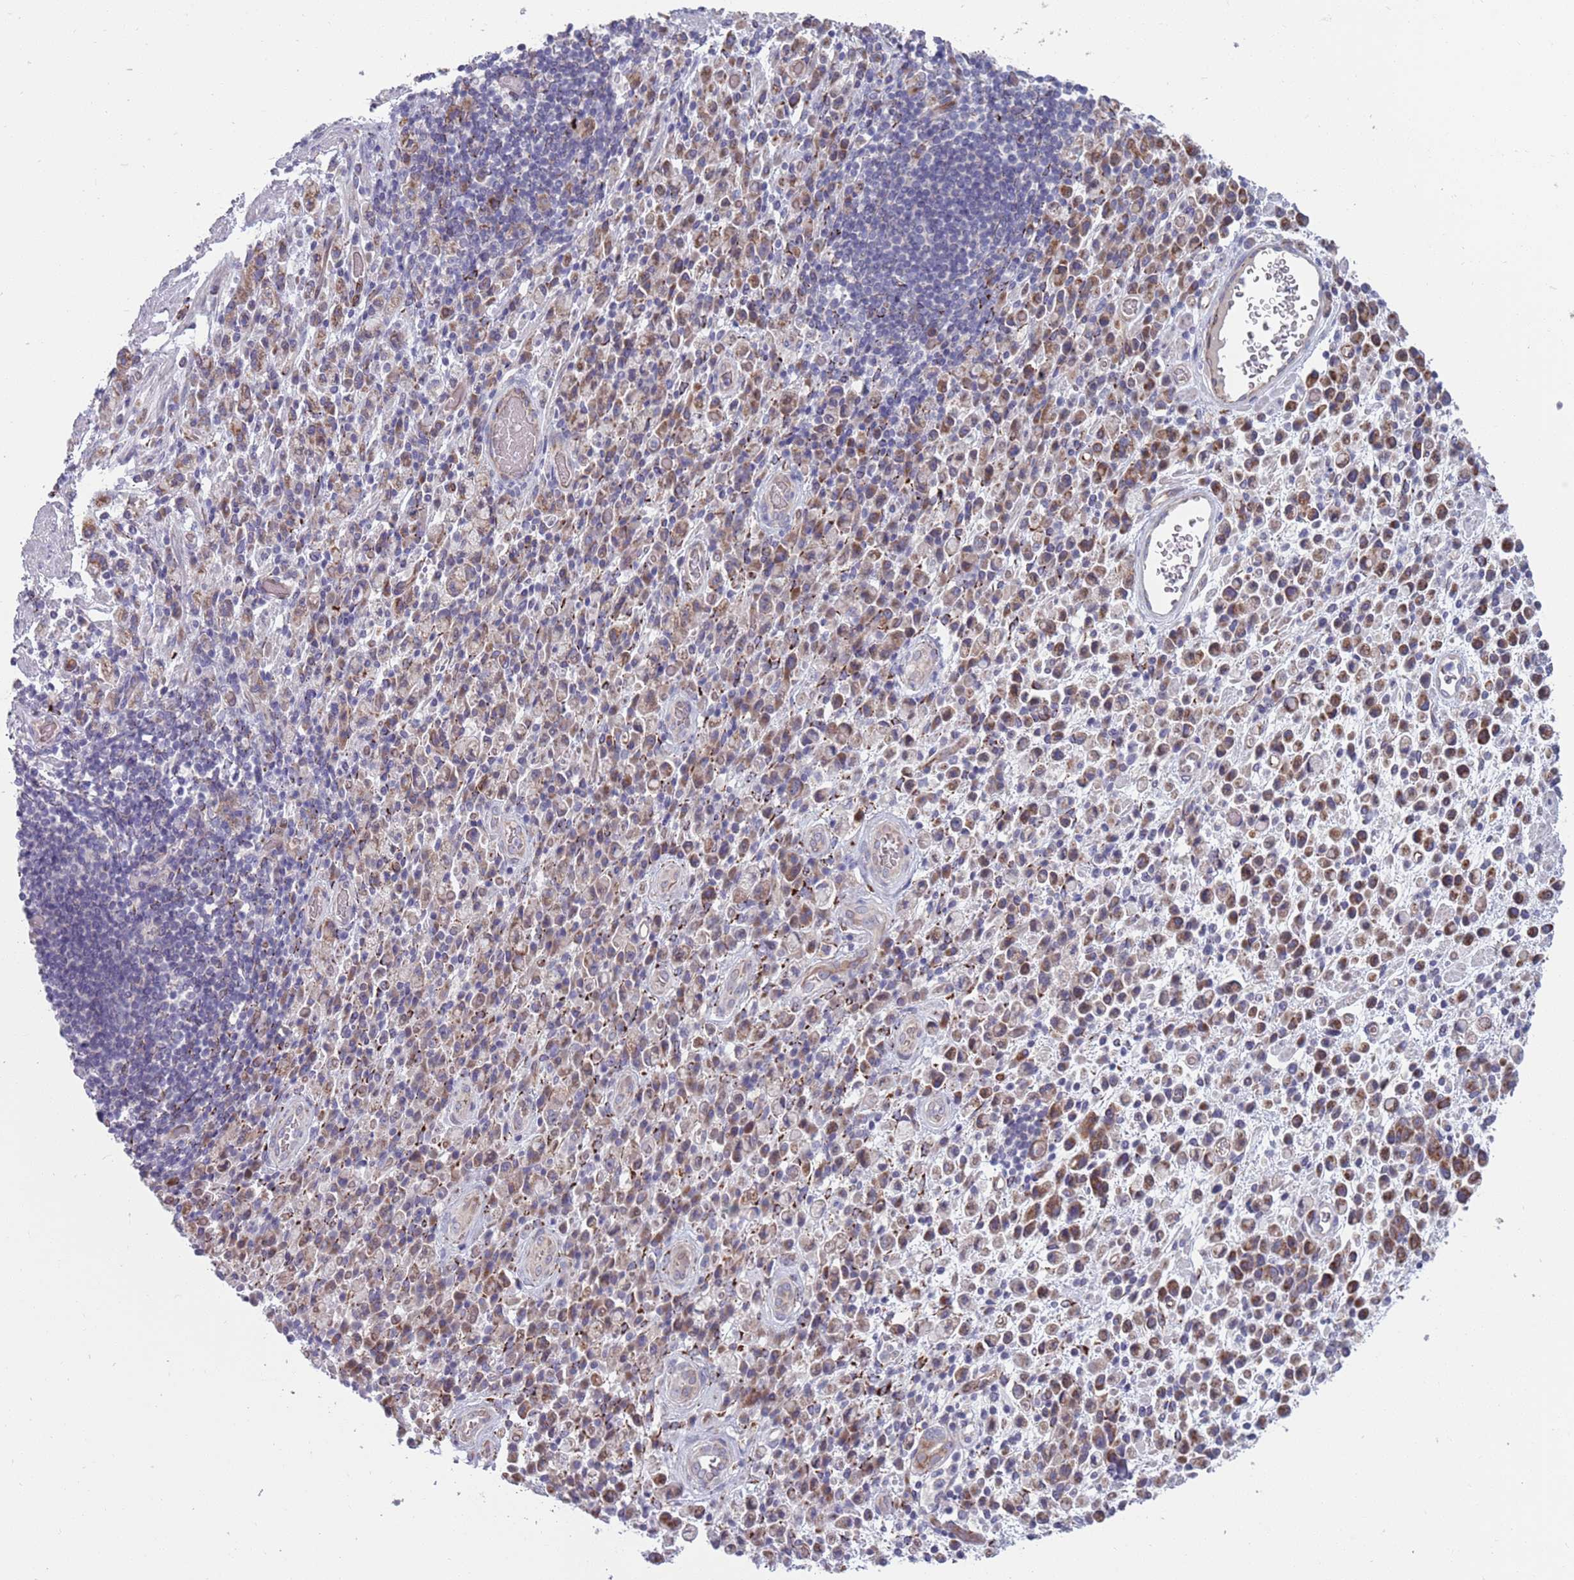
{"staining": {"intensity": "weak", "quantity": "25%-75%", "location": "cytoplasmic/membranous"}, "tissue": "stomach cancer", "cell_type": "Tumor cells", "image_type": "cancer", "snomed": [{"axis": "morphology", "description": "Adenocarcinoma, NOS"}, {"axis": "topography", "description": "Stomach"}], "caption": "Immunohistochemistry of human adenocarcinoma (stomach) demonstrates low levels of weak cytoplasmic/membranous staining in about 25%-75% of tumor cells.", "gene": "TYW1", "patient": {"sex": "male", "age": 77}}